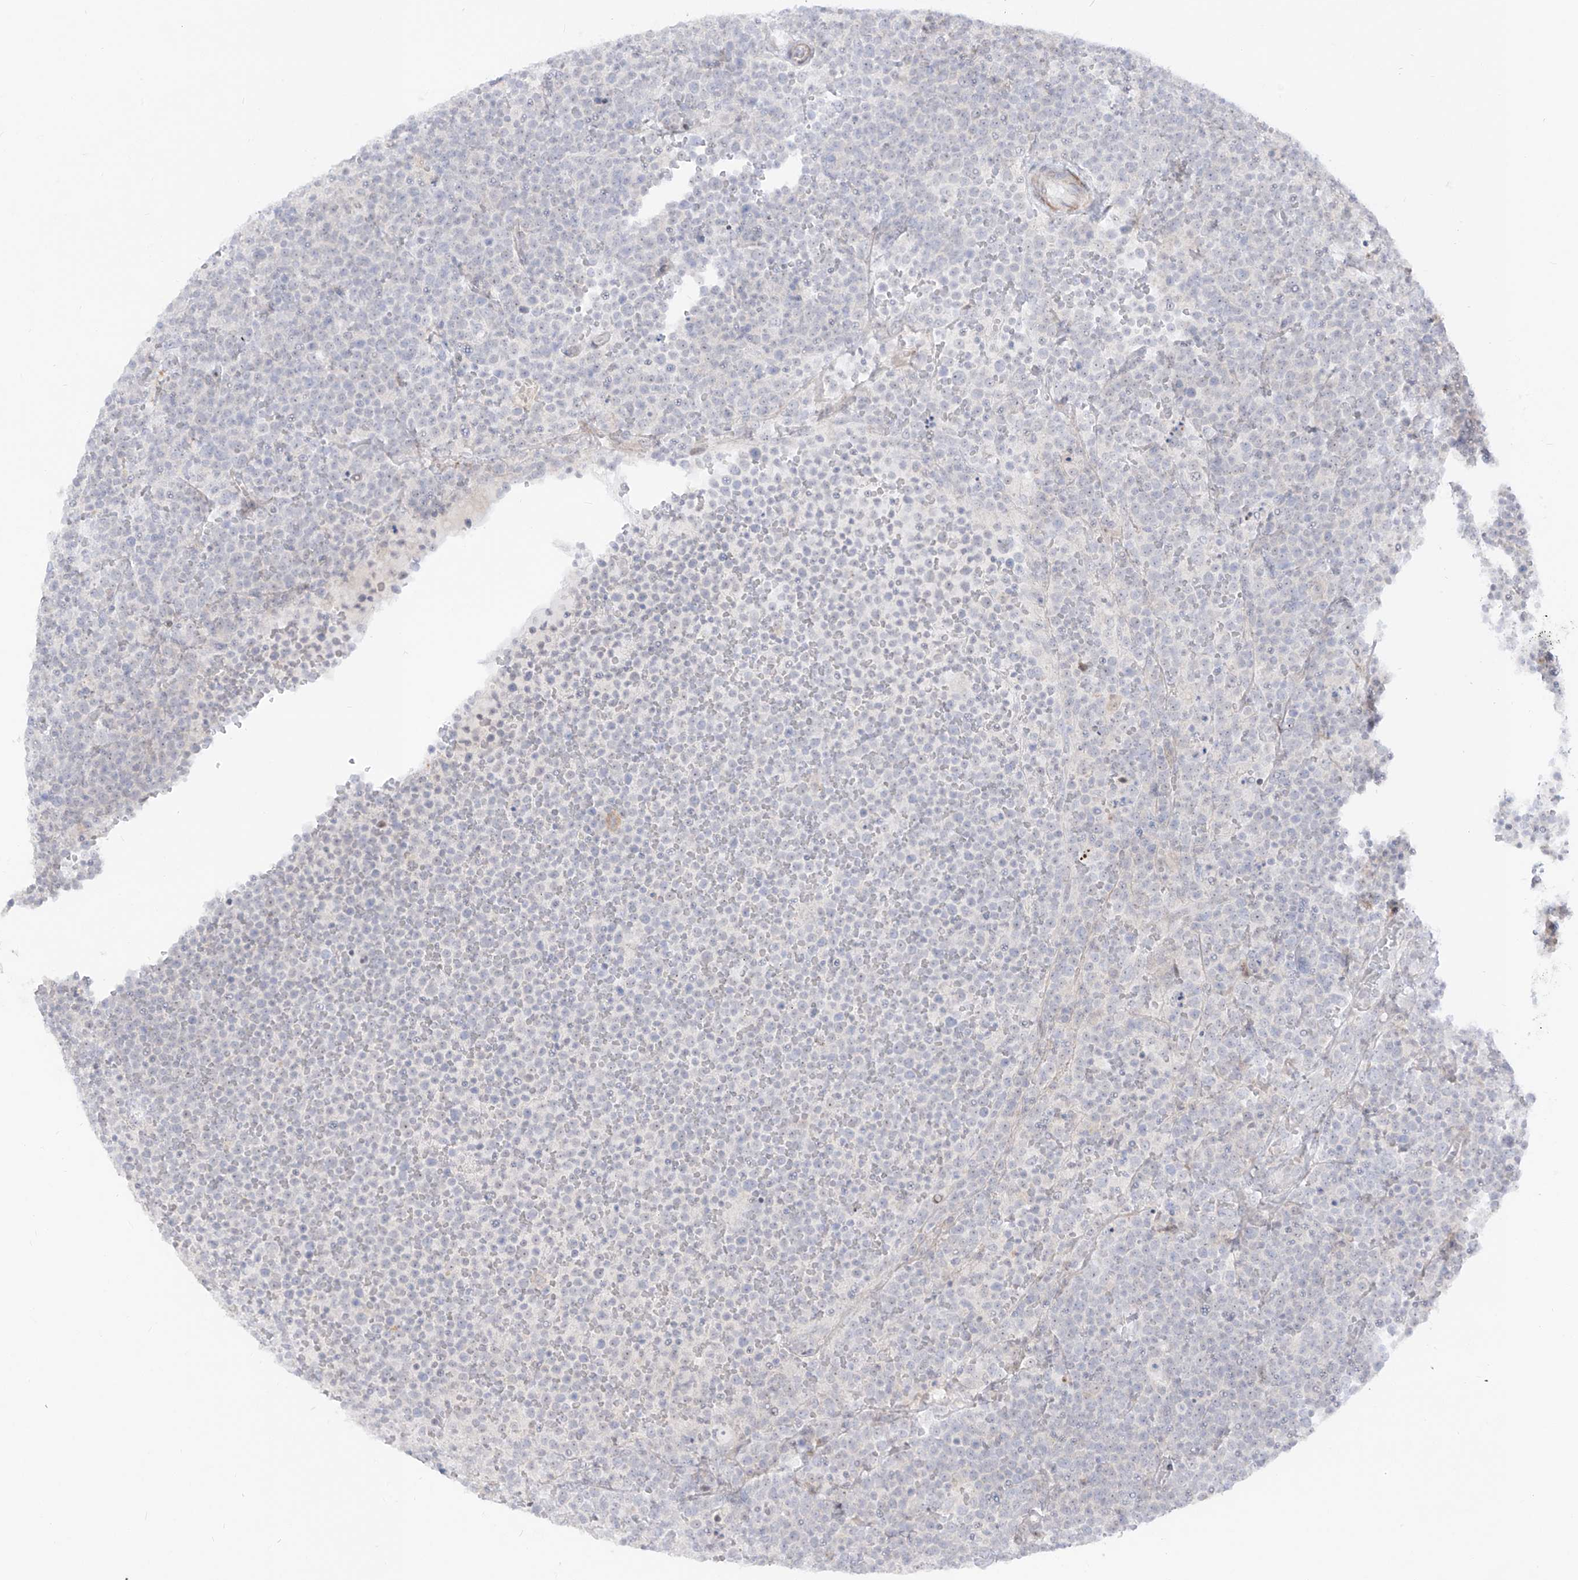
{"staining": {"intensity": "negative", "quantity": "none", "location": "none"}, "tissue": "lymphoma", "cell_type": "Tumor cells", "image_type": "cancer", "snomed": [{"axis": "morphology", "description": "Malignant lymphoma, non-Hodgkin's type, High grade"}, {"axis": "topography", "description": "Lymph node"}], "caption": "Tumor cells are negative for brown protein staining in high-grade malignant lymphoma, non-Hodgkin's type. Nuclei are stained in blue.", "gene": "ZNF180", "patient": {"sex": "male", "age": 61}}